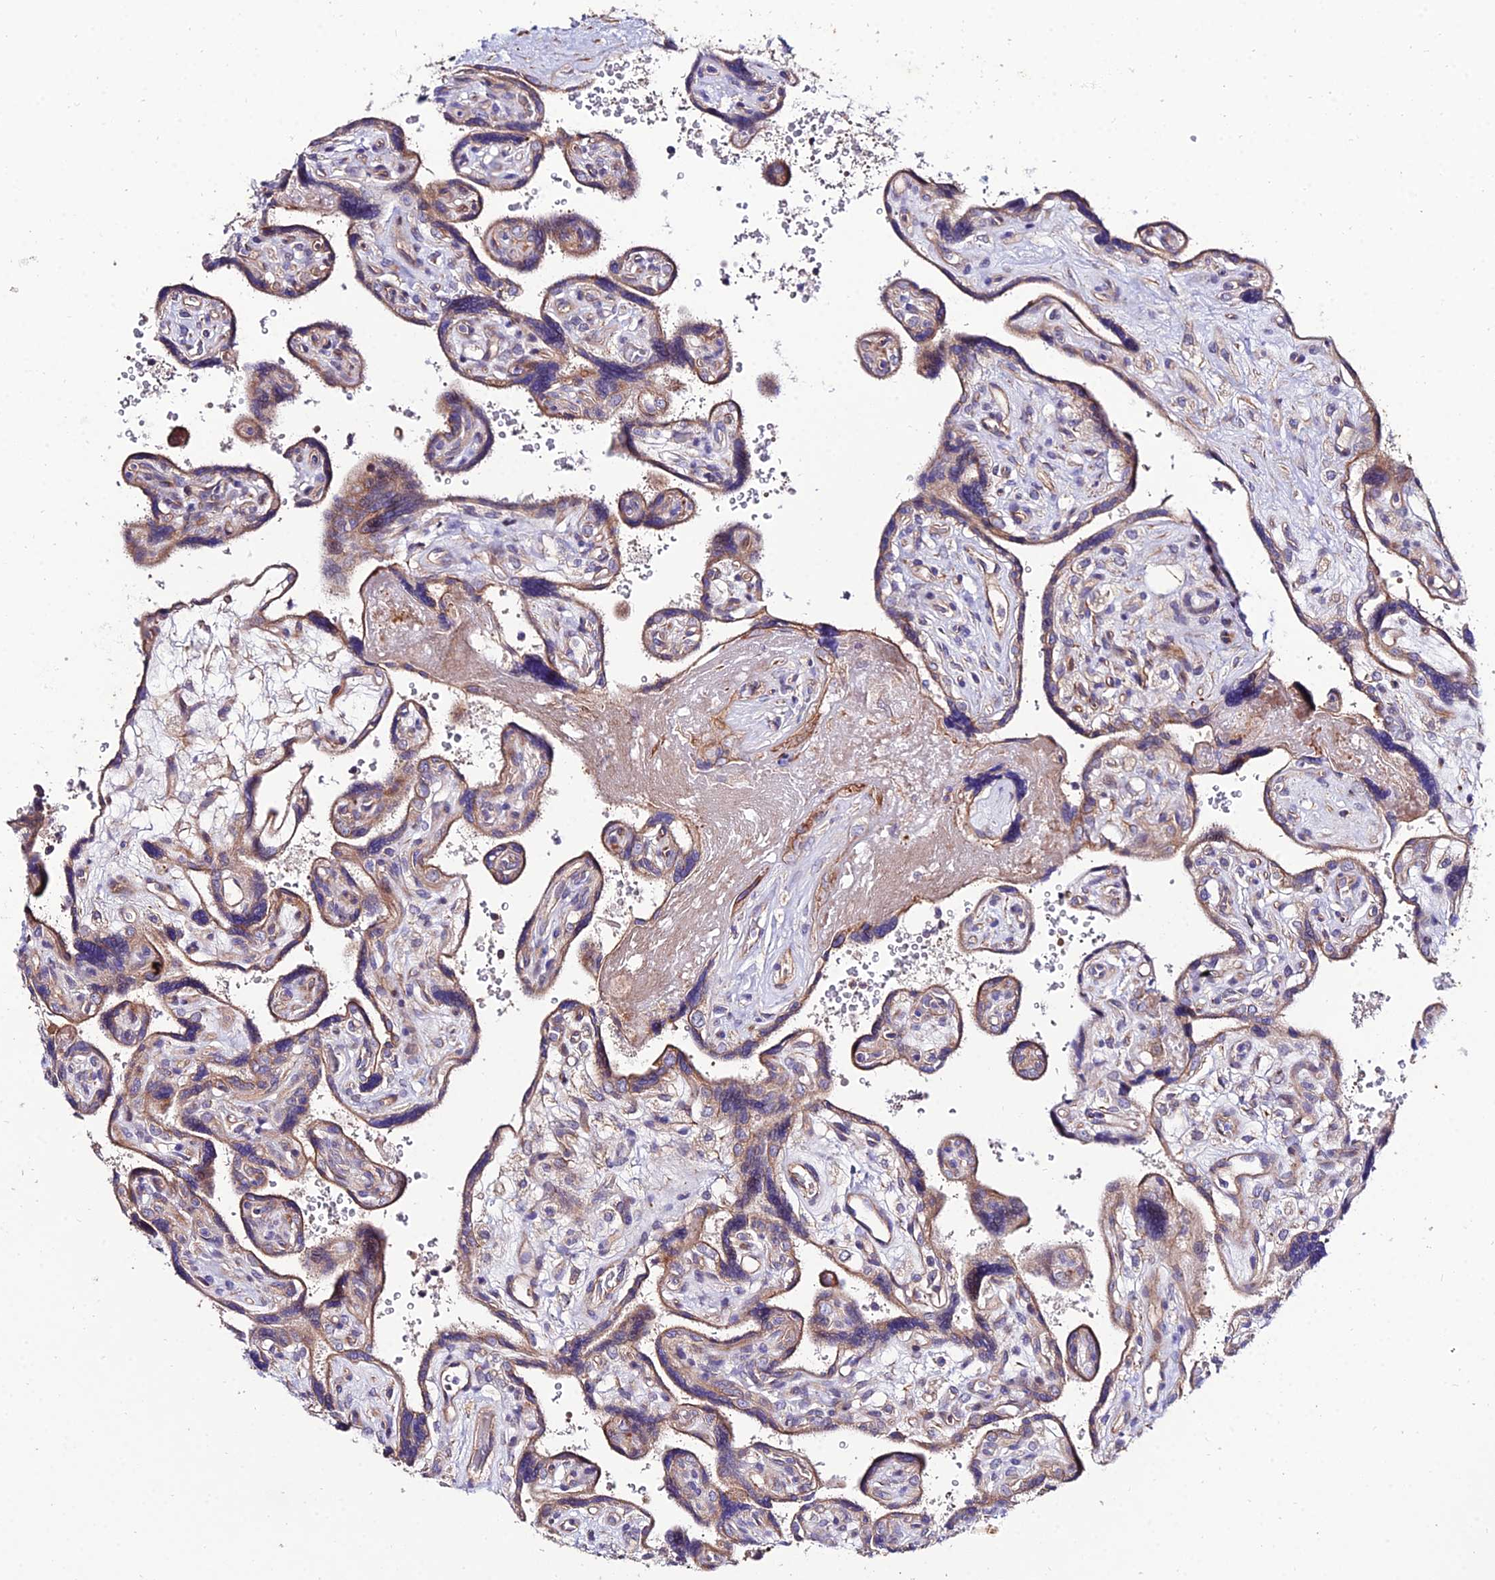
{"staining": {"intensity": "moderate", "quantity": ">75%", "location": "cytoplasmic/membranous"}, "tissue": "placenta", "cell_type": "Trophoblastic cells", "image_type": "normal", "snomed": [{"axis": "morphology", "description": "Normal tissue, NOS"}, {"axis": "topography", "description": "Placenta"}], "caption": "IHC (DAB (3,3'-diaminobenzidine)) staining of benign human placenta shows moderate cytoplasmic/membranous protein expression in about >75% of trophoblastic cells.", "gene": "ARL6IP1", "patient": {"sex": "female", "age": 39}}